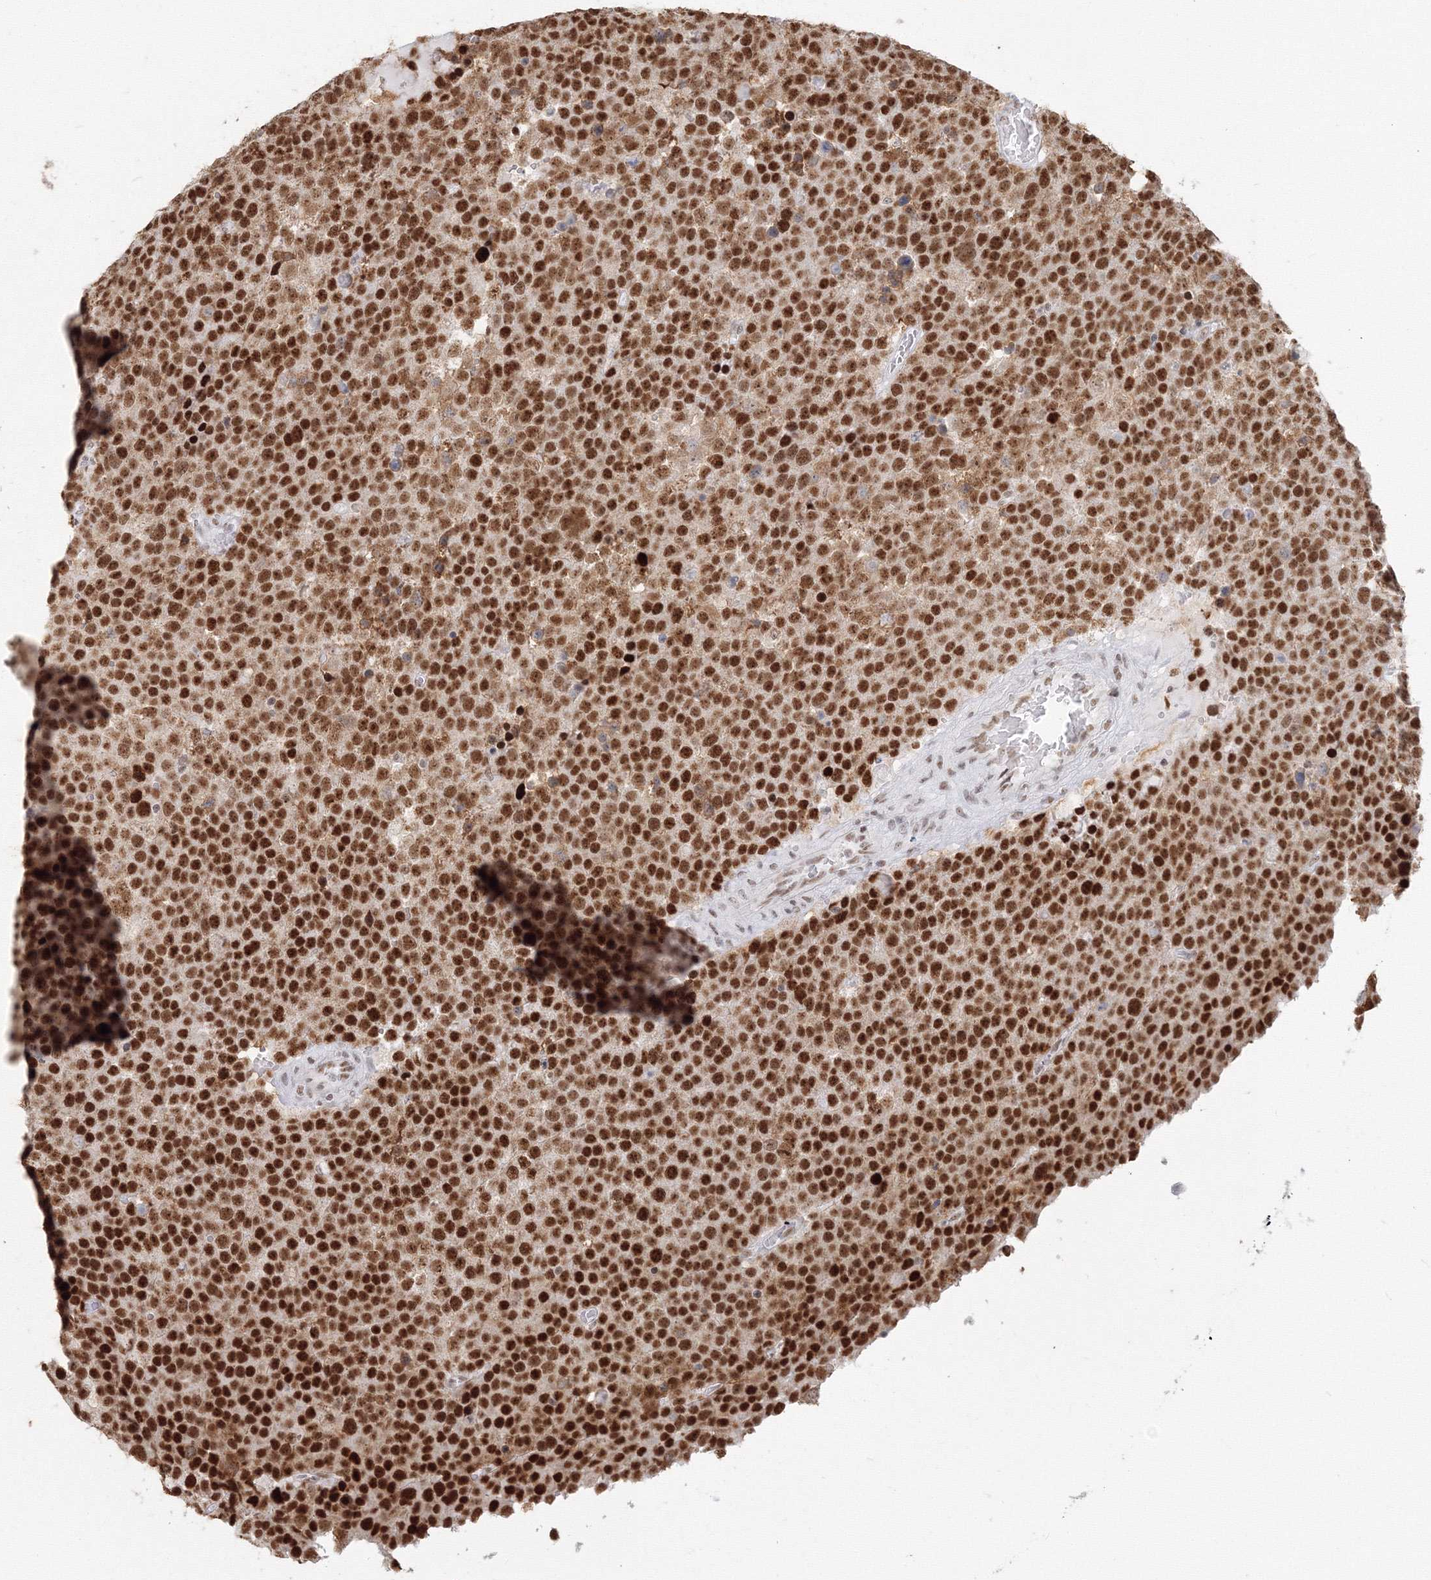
{"staining": {"intensity": "strong", "quantity": ">75%", "location": "nuclear"}, "tissue": "testis cancer", "cell_type": "Tumor cells", "image_type": "cancer", "snomed": [{"axis": "morphology", "description": "Seminoma, NOS"}, {"axis": "topography", "description": "Testis"}], "caption": "Immunohistochemical staining of human testis cancer (seminoma) reveals strong nuclear protein staining in approximately >75% of tumor cells.", "gene": "PPP4R2", "patient": {"sex": "male", "age": 71}}